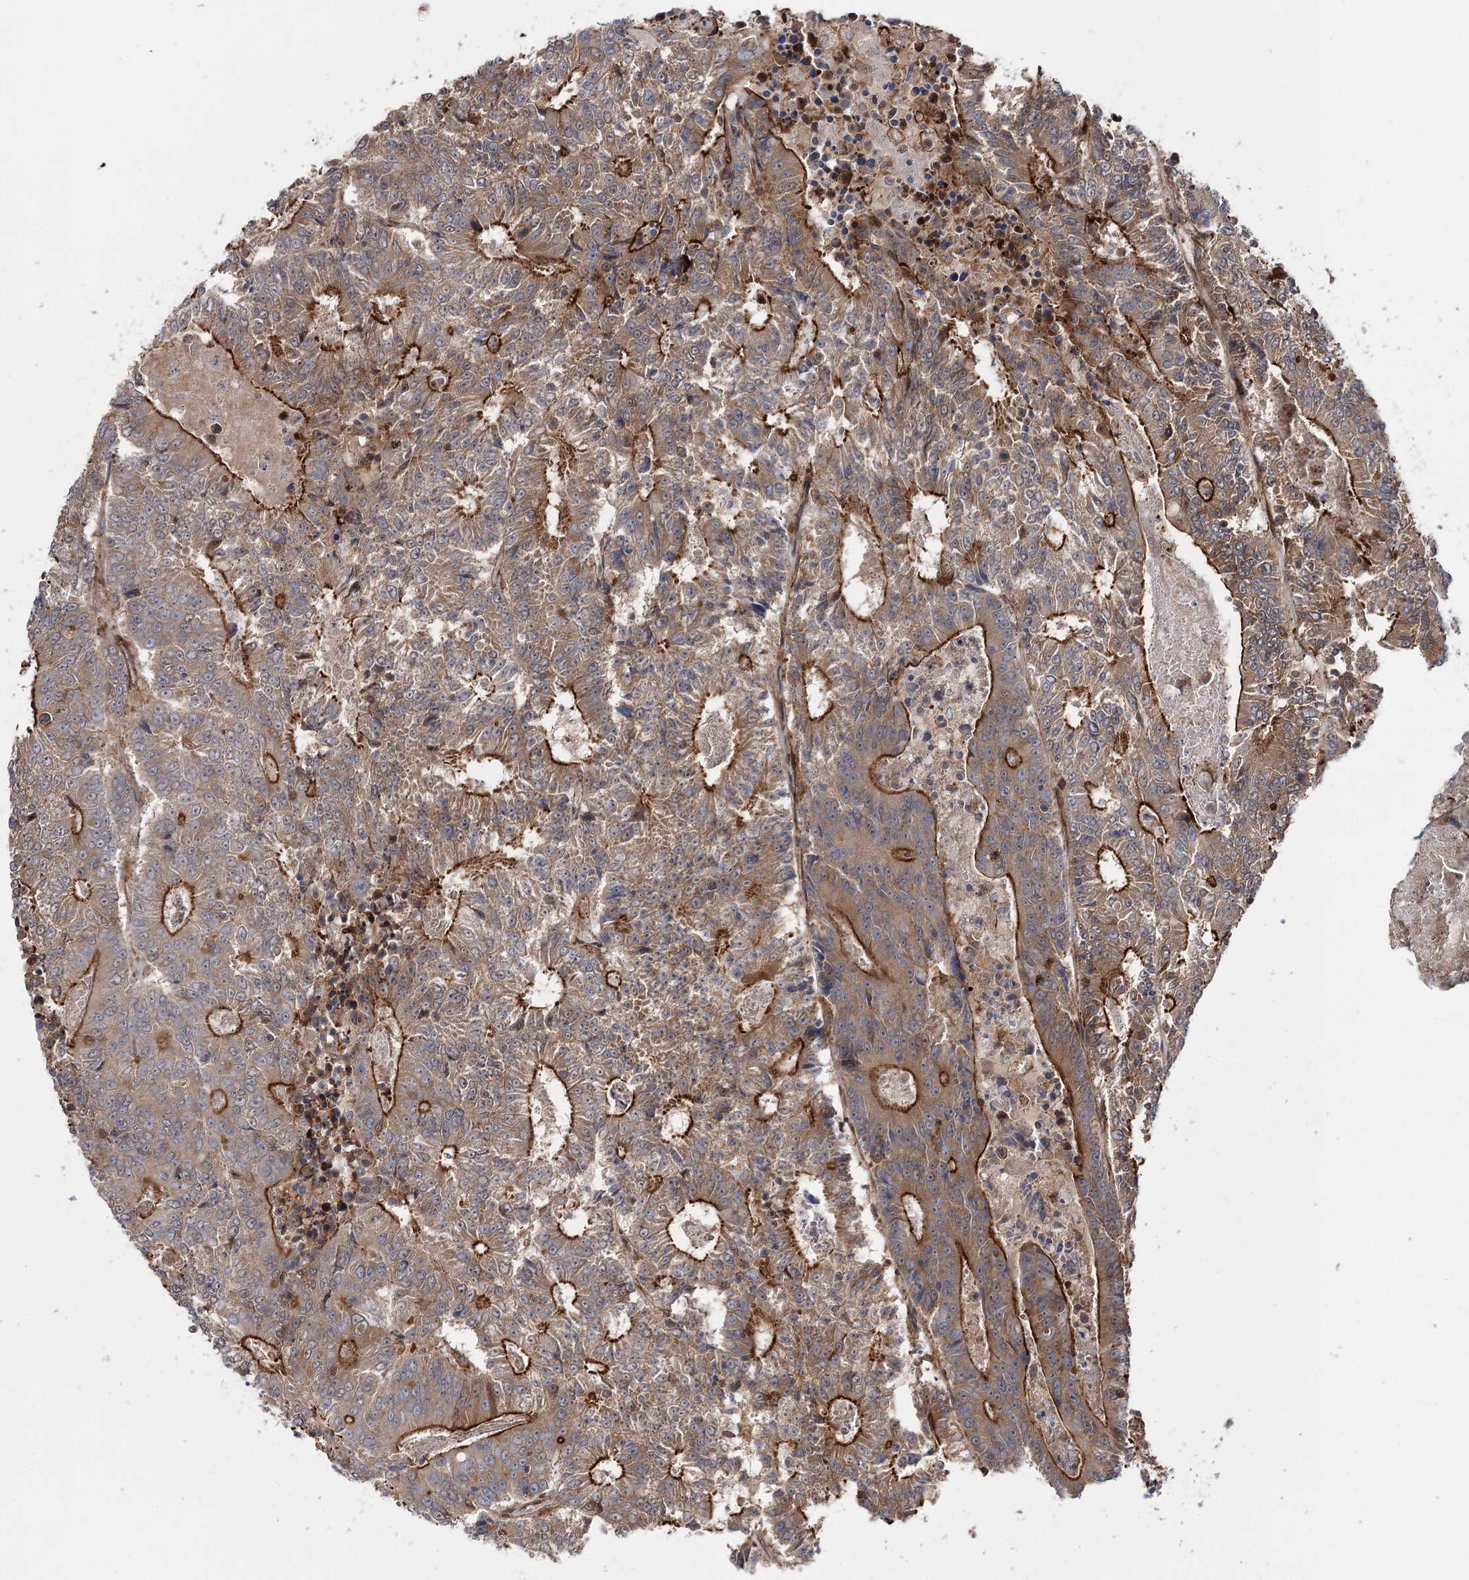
{"staining": {"intensity": "strong", "quantity": ">75%", "location": "cytoplasmic/membranous,nuclear"}, "tissue": "colorectal cancer", "cell_type": "Tumor cells", "image_type": "cancer", "snomed": [{"axis": "morphology", "description": "Adenocarcinoma, NOS"}, {"axis": "topography", "description": "Colon"}], "caption": "Adenocarcinoma (colorectal) tissue reveals strong cytoplasmic/membranous and nuclear positivity in about >75% of tumor cells, visualized by immunohistochemistry.", "gene": "DPP3", "patient": {"sex": "male", "age": 83}}